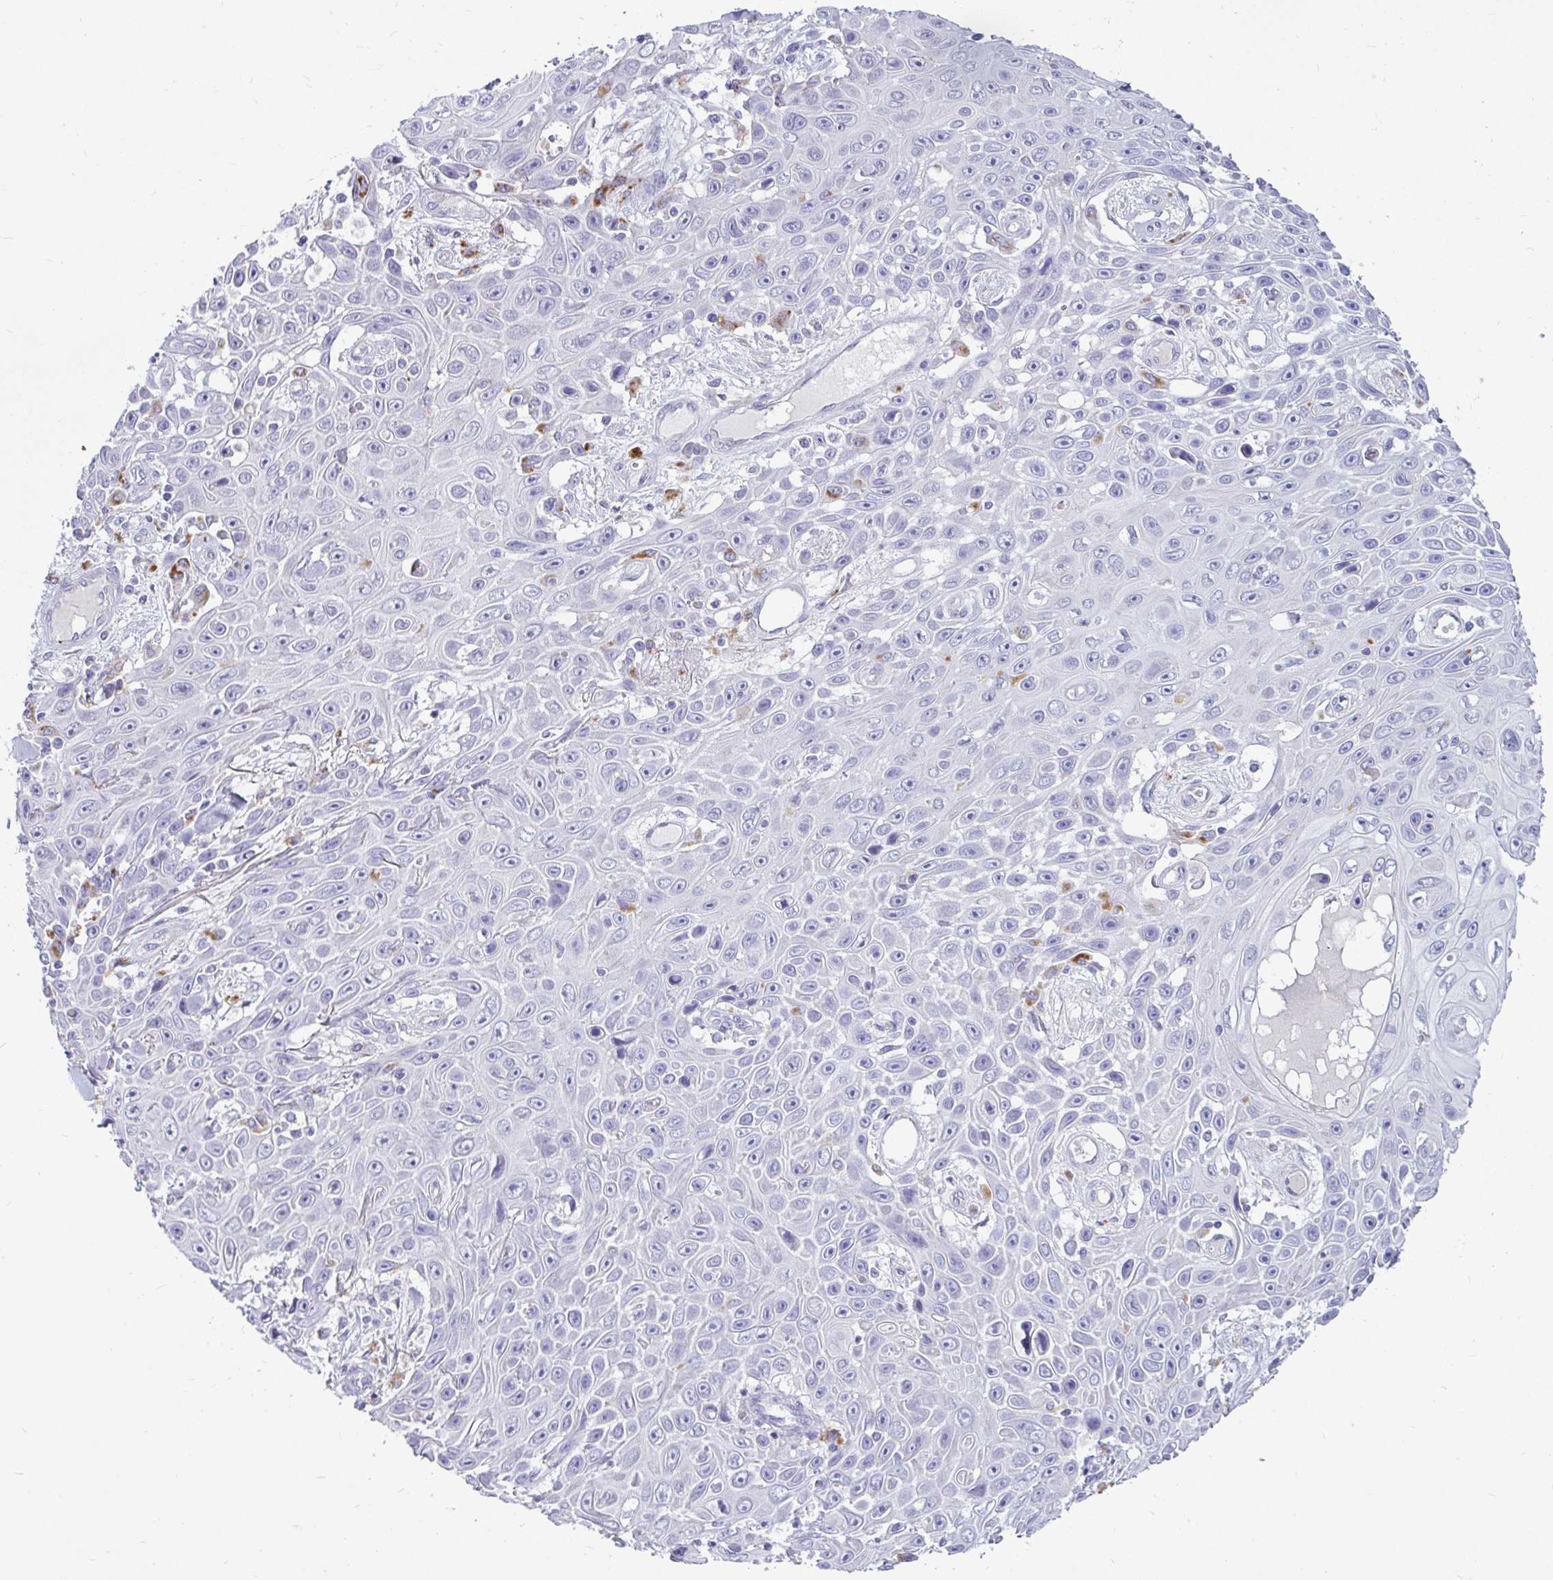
{"staining": {"intensity": "negative", "quantity": "none", "location": "none"}, "tissue": "skin cancer", "cell_type": "Tumor cells", "image_type": "cancer", "snomed": [{"axis": "morphology", "description": "Squamous cell carcinoma, NOS"}, {"axis": "topography", "description": "Skin"}], "caption": "This is an immunohistochemistry (IHC) histopathology image of human skin cancer (squamous cell carcinoma). There is no positivity in tumor cells.", "gene": "CTSZ", "patient": {"sex": "male", "age": 82}}